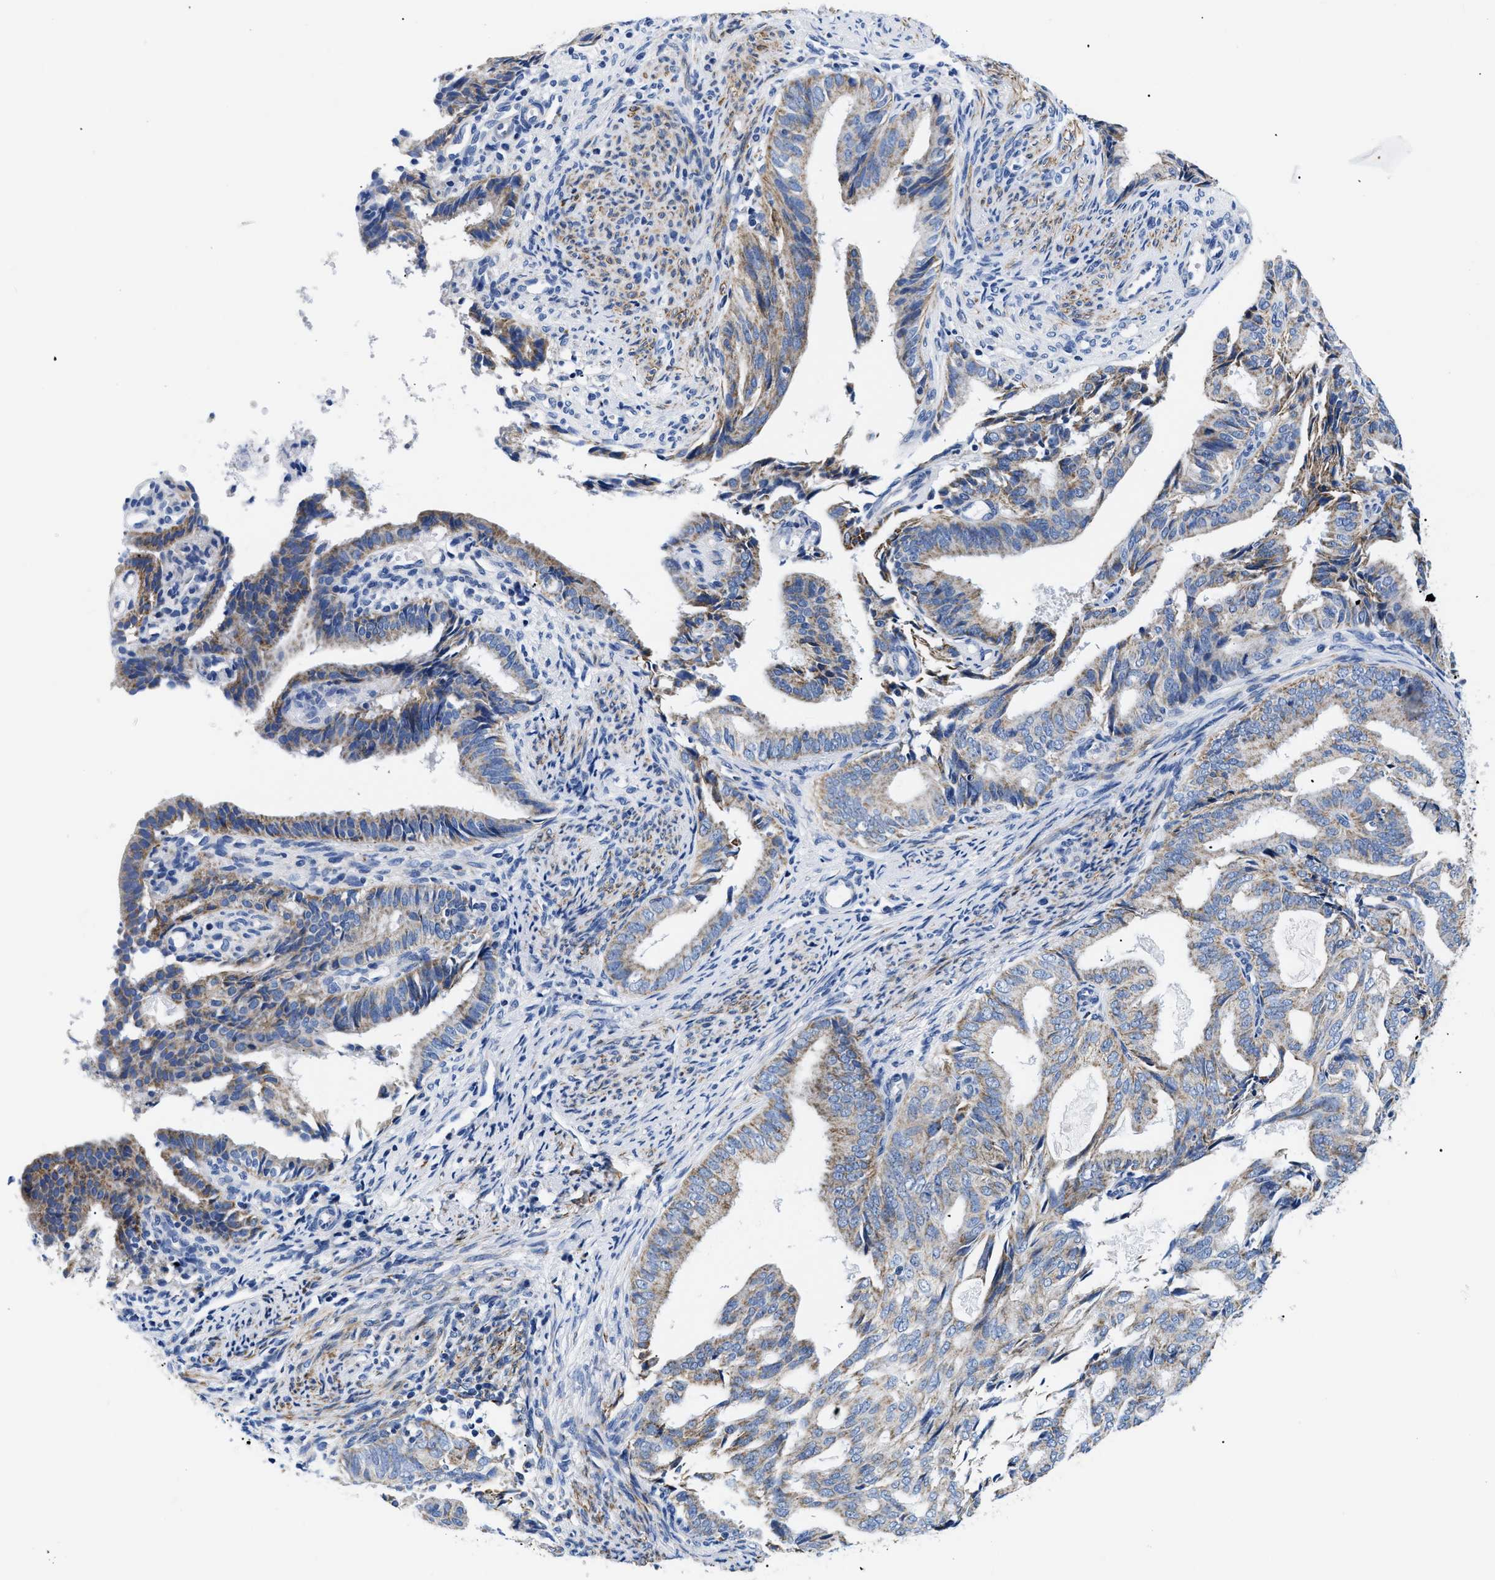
{"staining": {"intensity": "moderate", "quantity": "25%-75%", "location": "cytoplasmic/membranous"}, "tissue": "endometrial cancer", "cell_type": "Tumor cells", "image_type": "cancer", "snomed": [{"axis": "morphology", "description": "Adenocarcinoma, NOS"}, {"axis": "topography", "description": "Endometrium"}], "caption": "Endometrial cancer (adenocarcinoma) stained with a protein marker displays moderate staining in tumor cells.", "gene": "GPR149", "patient": {"sex": "female", "age": 58}}